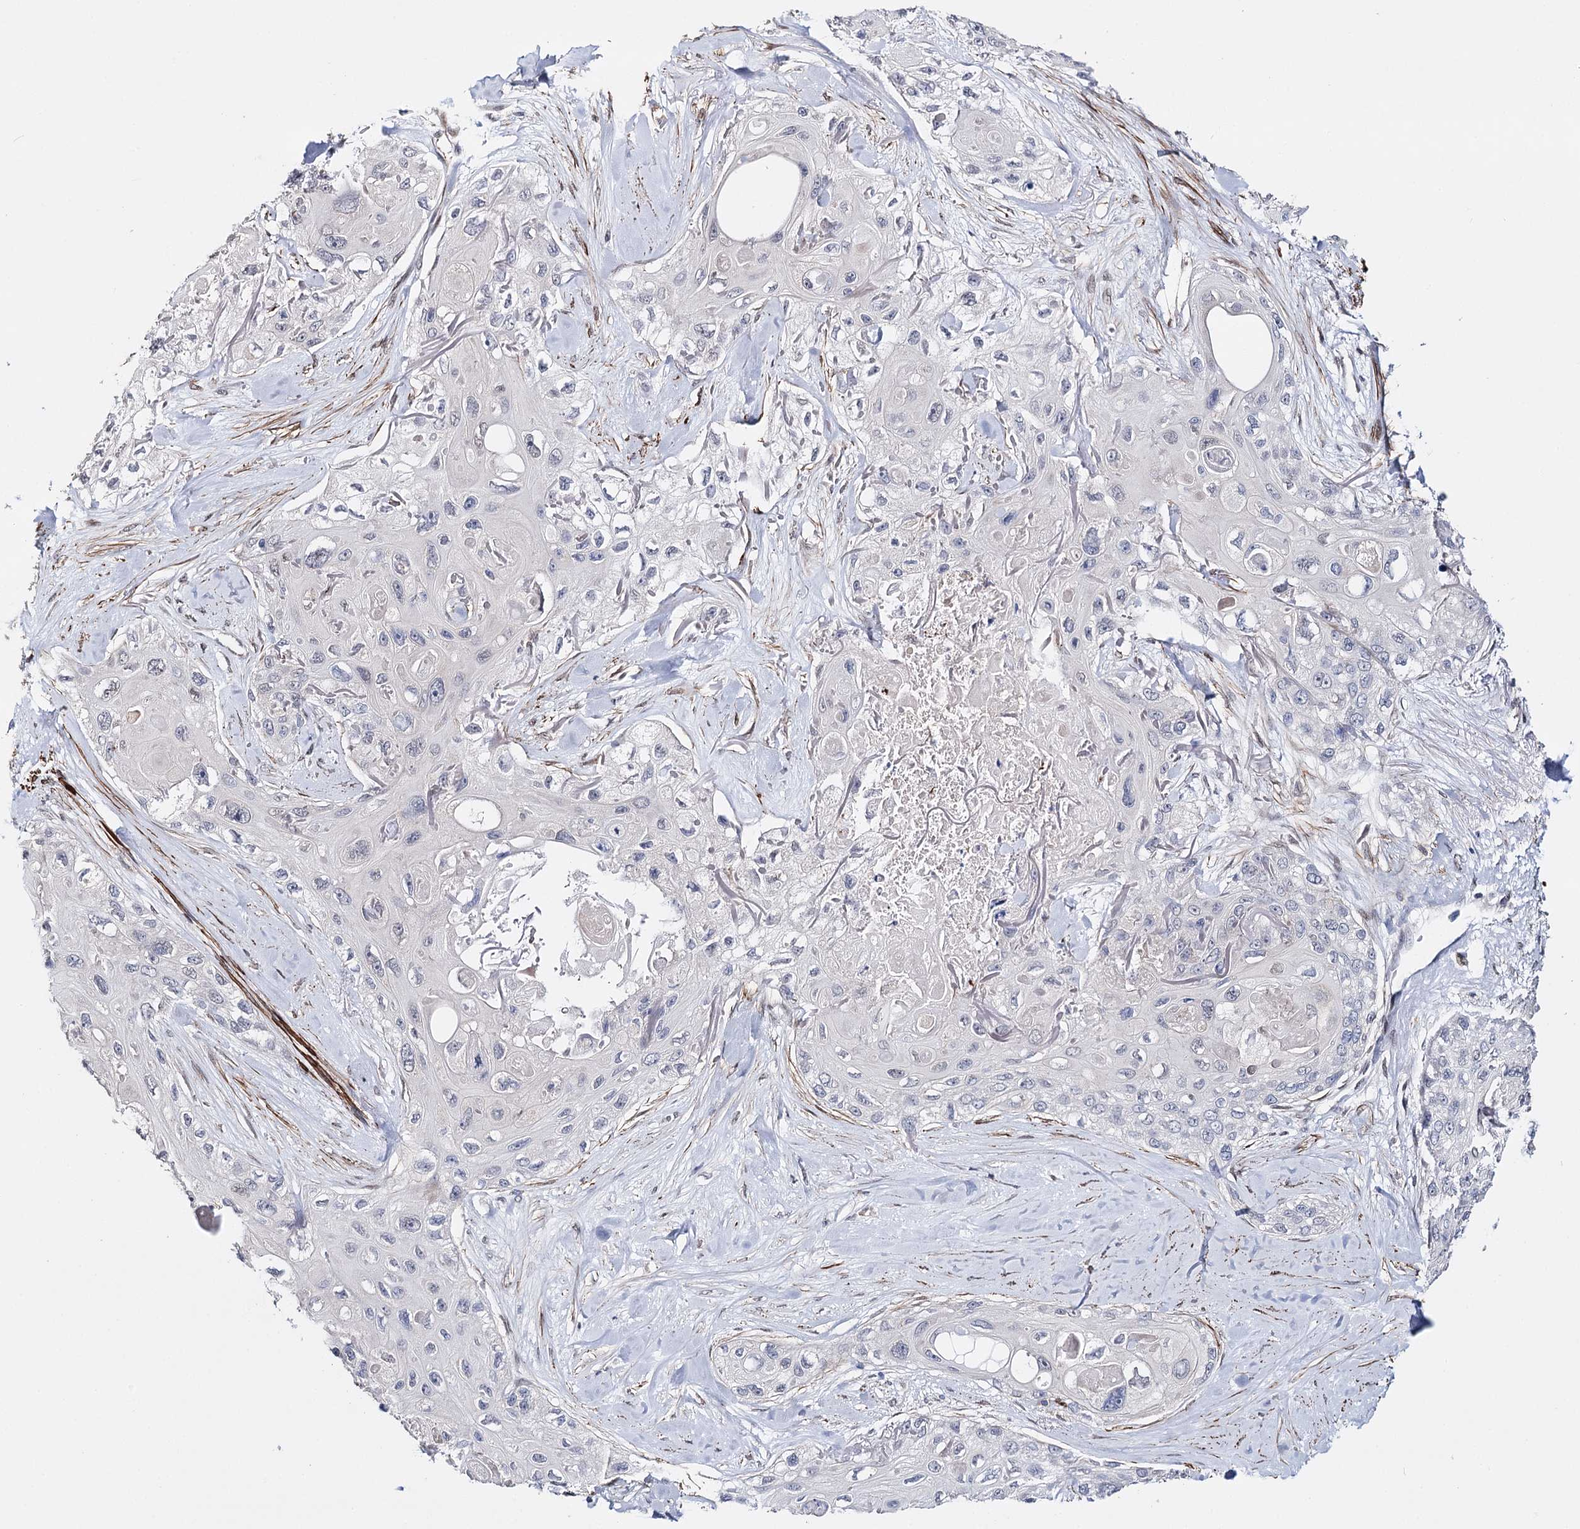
{"staining": {"intensity": "negative", "quantity": "none", "location": "none"}, "tissue": "skin cancer", "cell_type": "Tumor cells", "image_type": "cancer", "snomed": [{"axis": "morphology", "description": "Normal tissue, NOS"}, {"axis": "morphology", "description": "Squamous cell carcinoma, NOS"}, {"axis": "topography", "description": "Skin"}], "caption": "This is an immunohistochemistry photomicrograph of human skin cancer. There is no staining in tumor cells.", "gene": "CFAP46", "patient": {"sex": "male", "age": 72}}